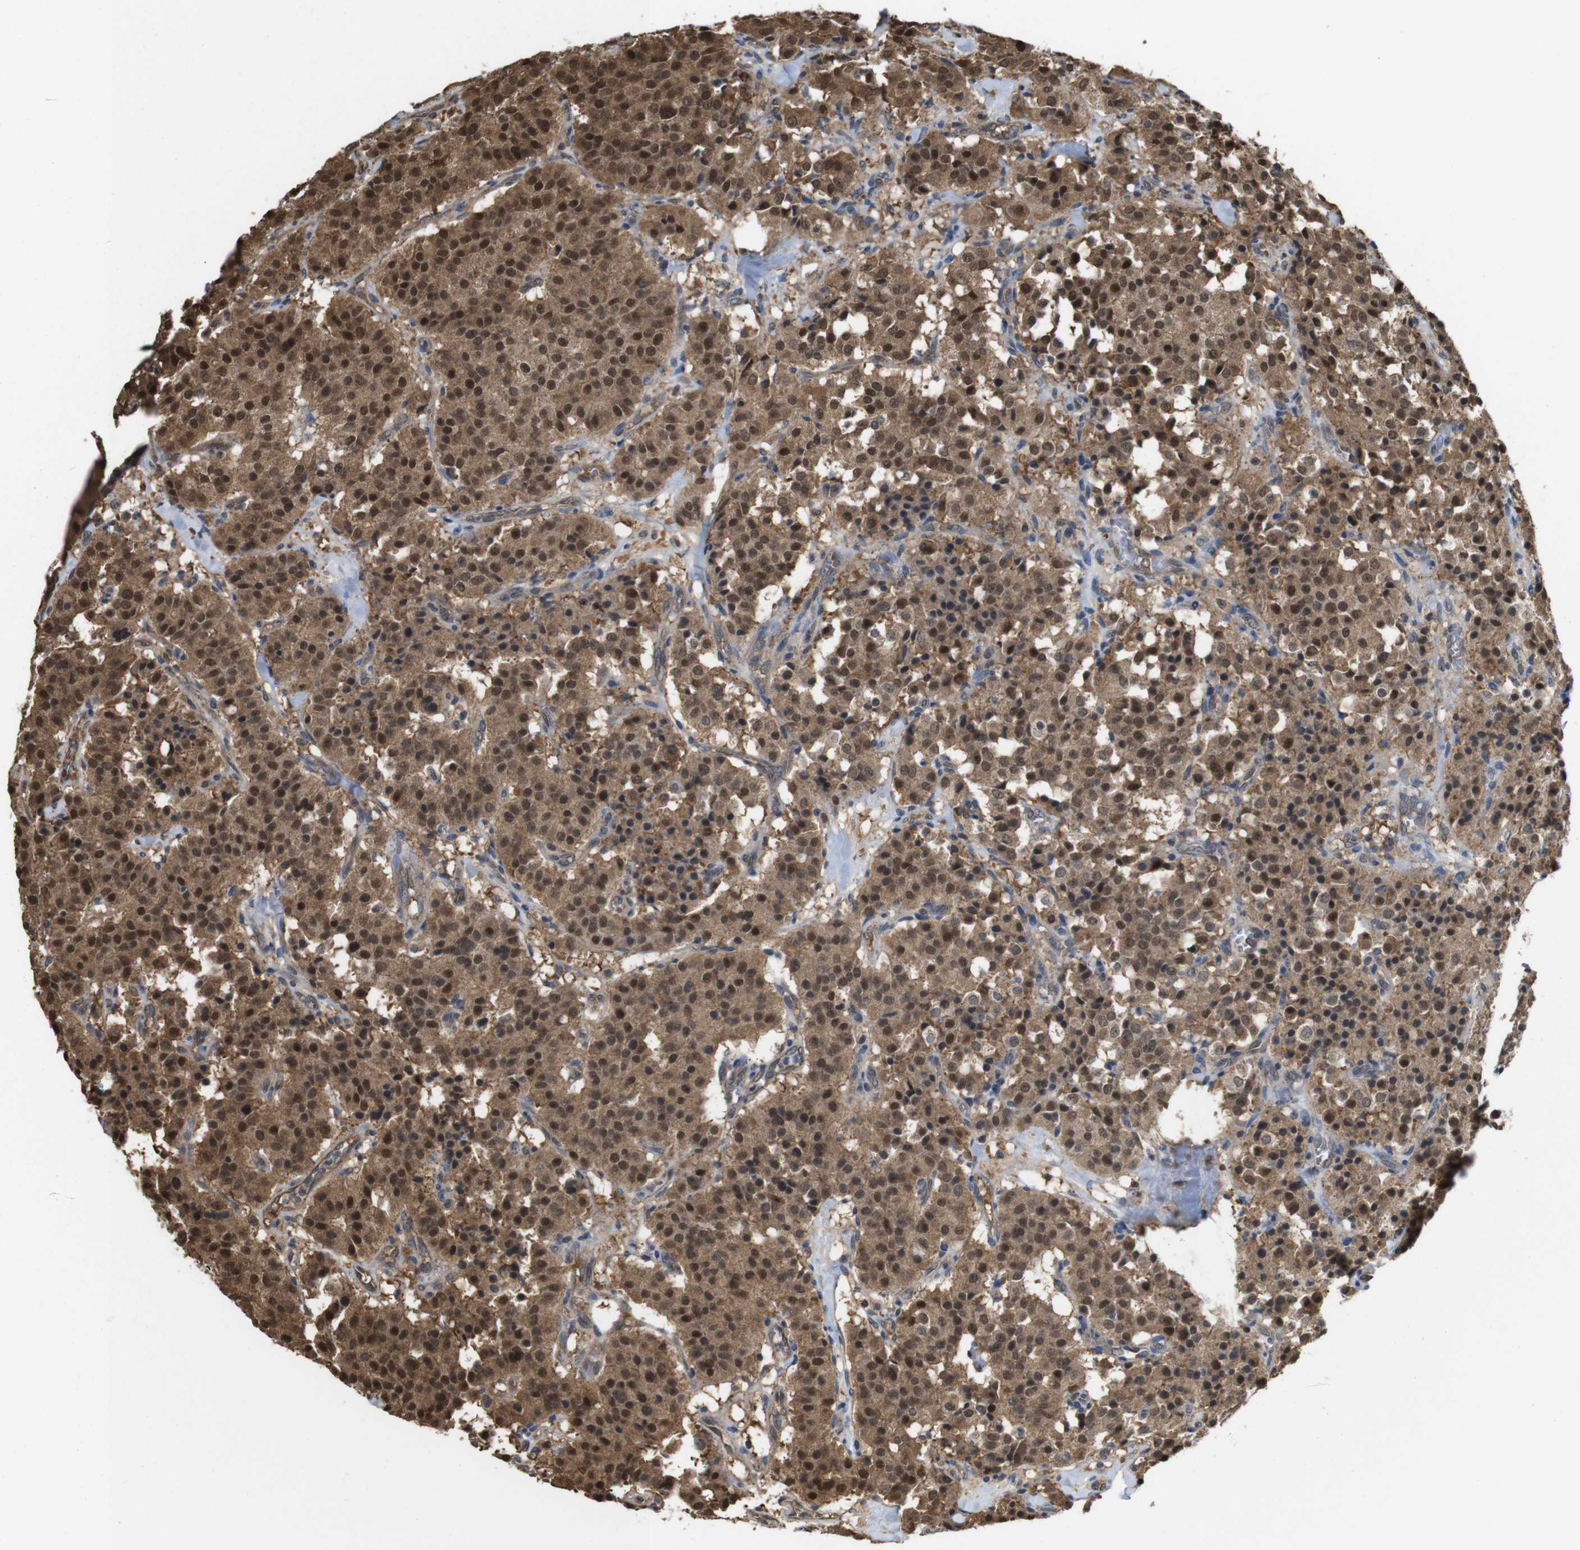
{"staining": {"intensity": "strong", "quantity": ">75%", "location": "cytoplasmic/membranous,nuclear"}, "tissue": "carcinoid", "cell_type": "Tumor cells", "image_type": "cancer", "snomed": [{"axis": "morphology", "description": "Carcinoid, malignant, NOS"}, {"axis": "topography", "description": "Lung"}], "caption": "An IHC photomicrograph of neoplastic tissue is shown. Protein staining in brown labels strong cytoplasmic/membranous and nuclear positivity in carcinoid (malignant) within tumor cells.", "gene": "YWHAG", "patient": {"sex": "male", "age": 30}}